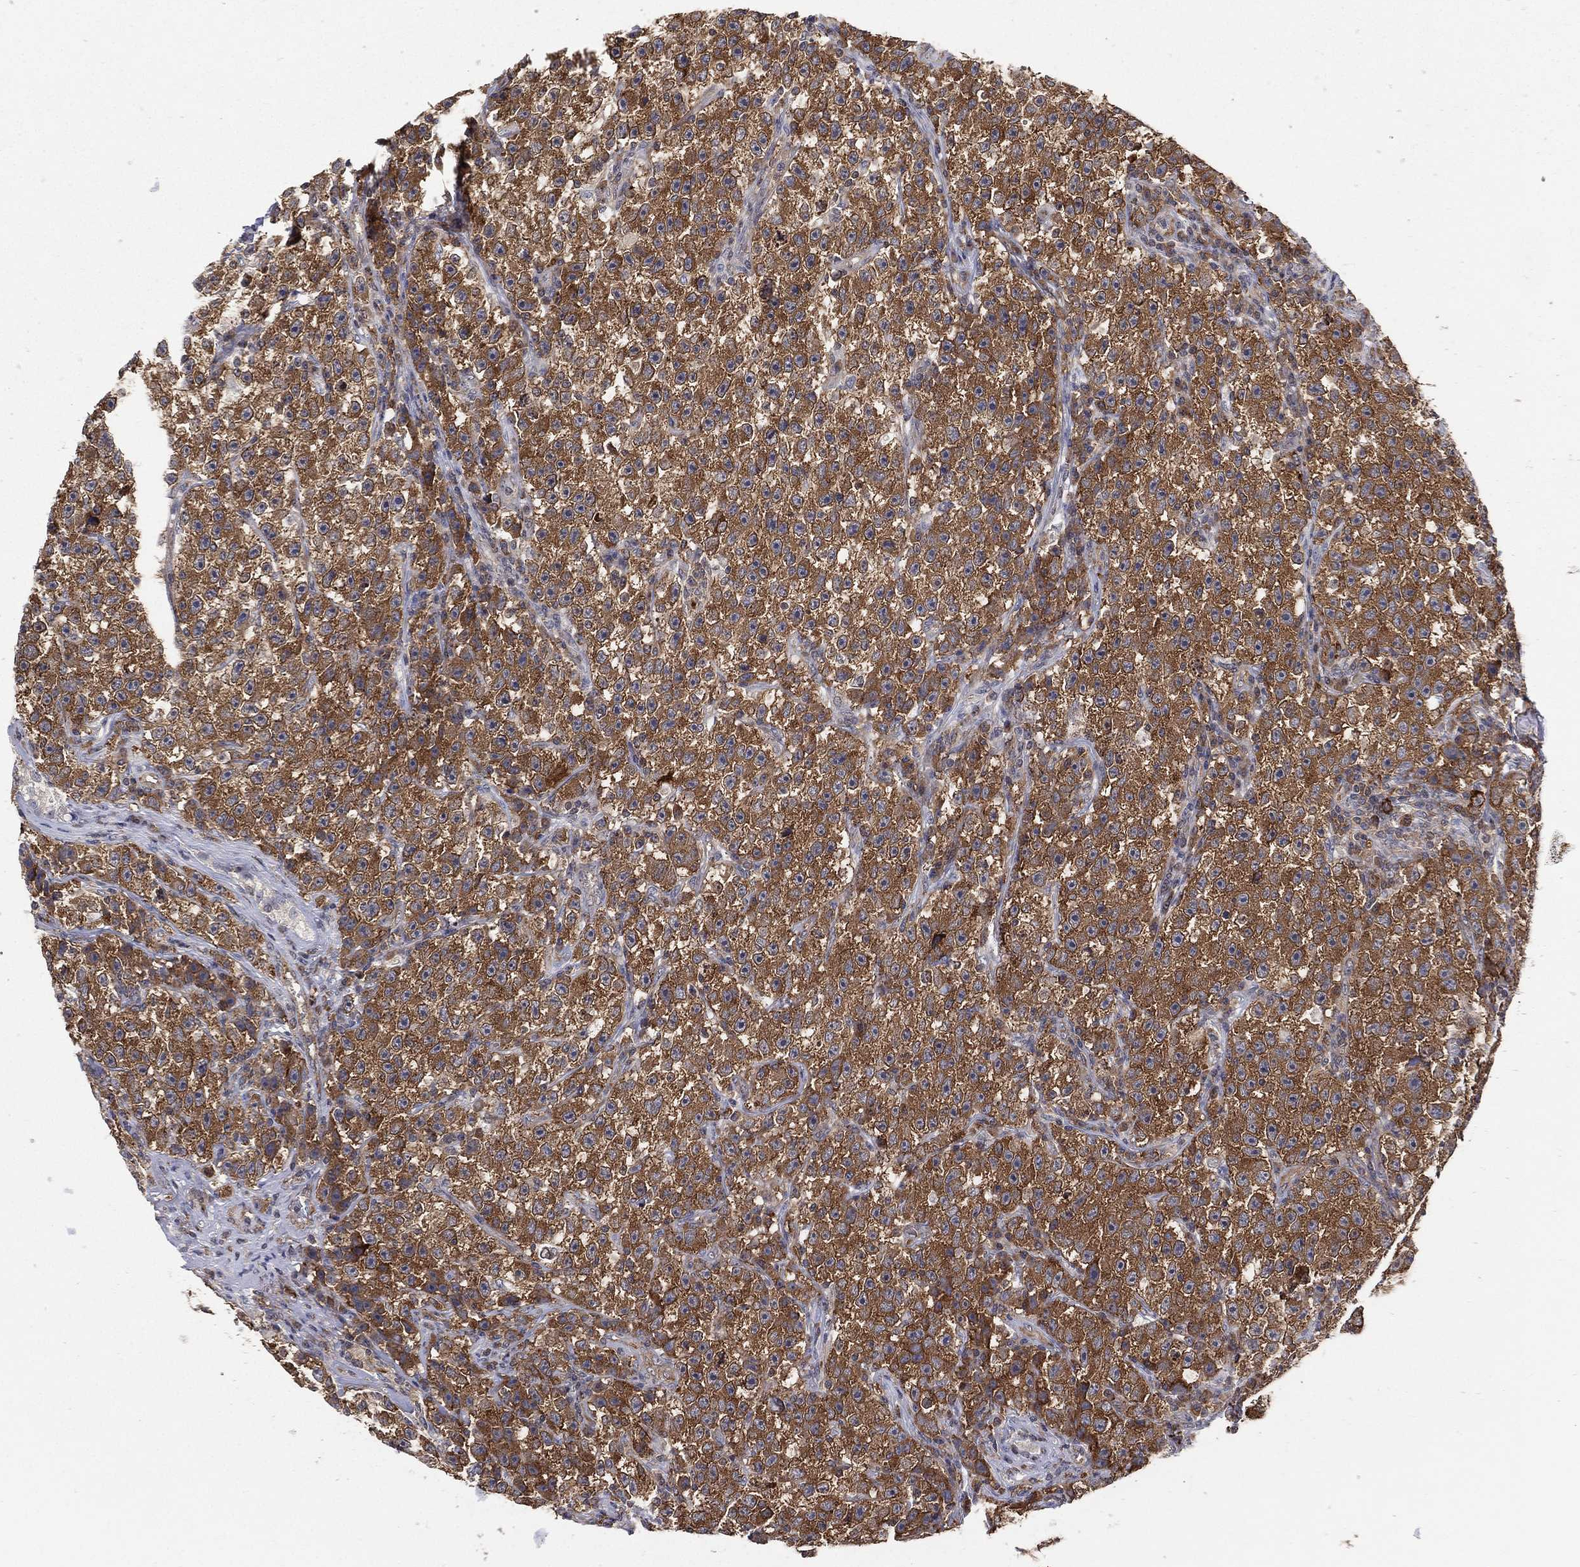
{"staining": {"intensity": "strong", "quantity": ">75%", "location": "cytoplasmic/membranous"}, "tissue": "testis cancer", "cell_type": "Tumor cells", "image_type": "cancer", "snomed": [{"axis": "morphology", "description": "Seminoma, NOS"}, {"axis": "topography", "description": "Testis"}], "caption": "Protein expression analysis of human testis cancer (seminoma) reveals strong cytoplasmic/membranous staining in about >75% of tumor cells. (IHC, brightfield microscopy, high magnification).", "gene": "TMTC4", "patient": {"sex": "male", "age": 22}}